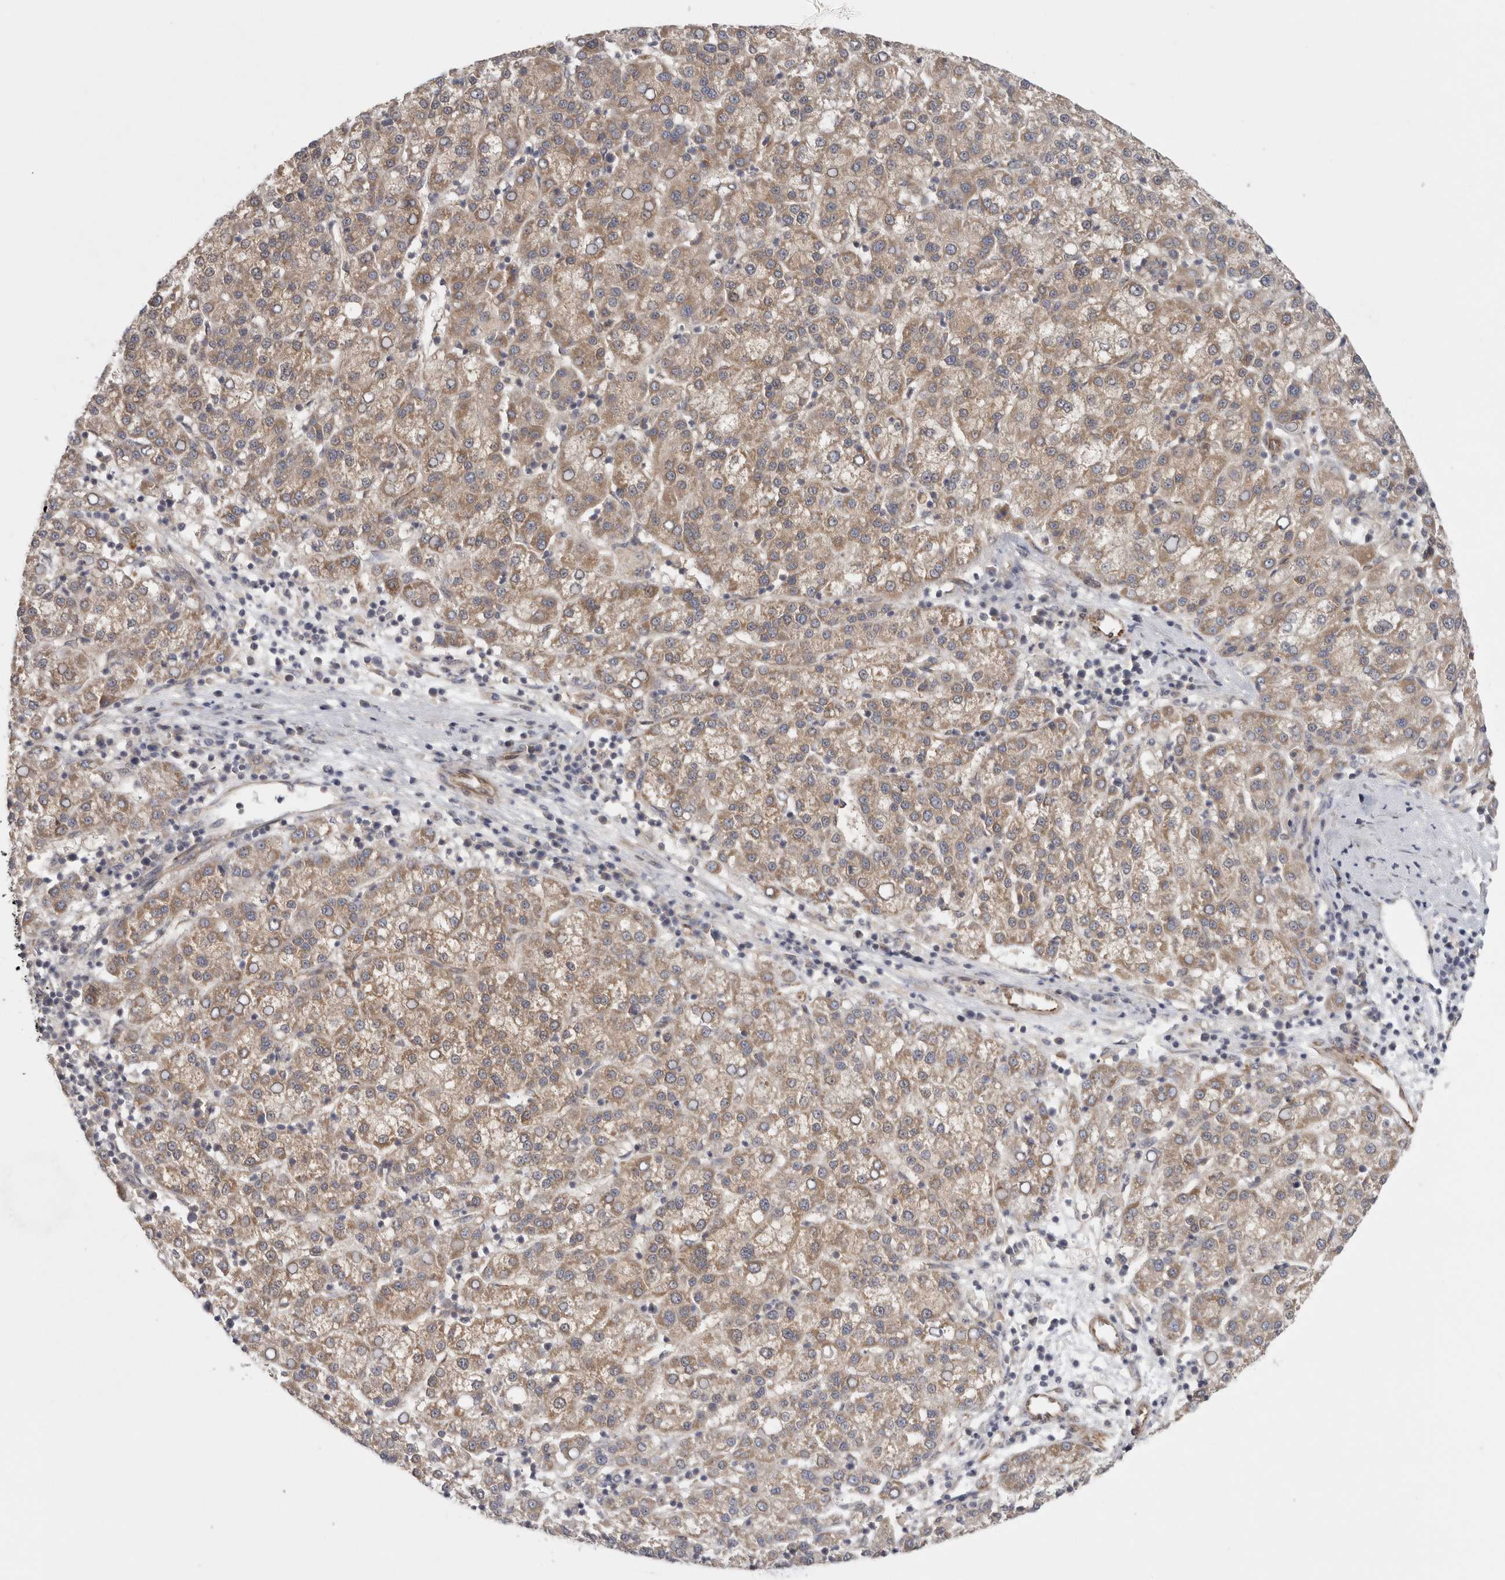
{"staining": {"intensity": "moderate", "quantity": ">75%", "location": "cytoplasmic/membranous"}, "tissue": "liver cancer", "cell_type": "Tumor cells", "image_type": "cancer", "snomed": [{"axis": "morphology", "description": "Carcinoma, Hepatocellular, NOS"}, {"axis": "topography", "description": "Liver"}], "caption": "Tumor cells reveal moderate cytoplasmic/membranous staining in about >75% of cells in hepatocellular carcinoma (liver). The staining was performed using DAB (3,3'-diaminobenzidine) to visualize the protein expression in brown, while the nuclei were stained in blue with hematoxylin (Magnification: 20x).", "gene": "BCAP29", "patient": {"sex": "female", "age": 58}}